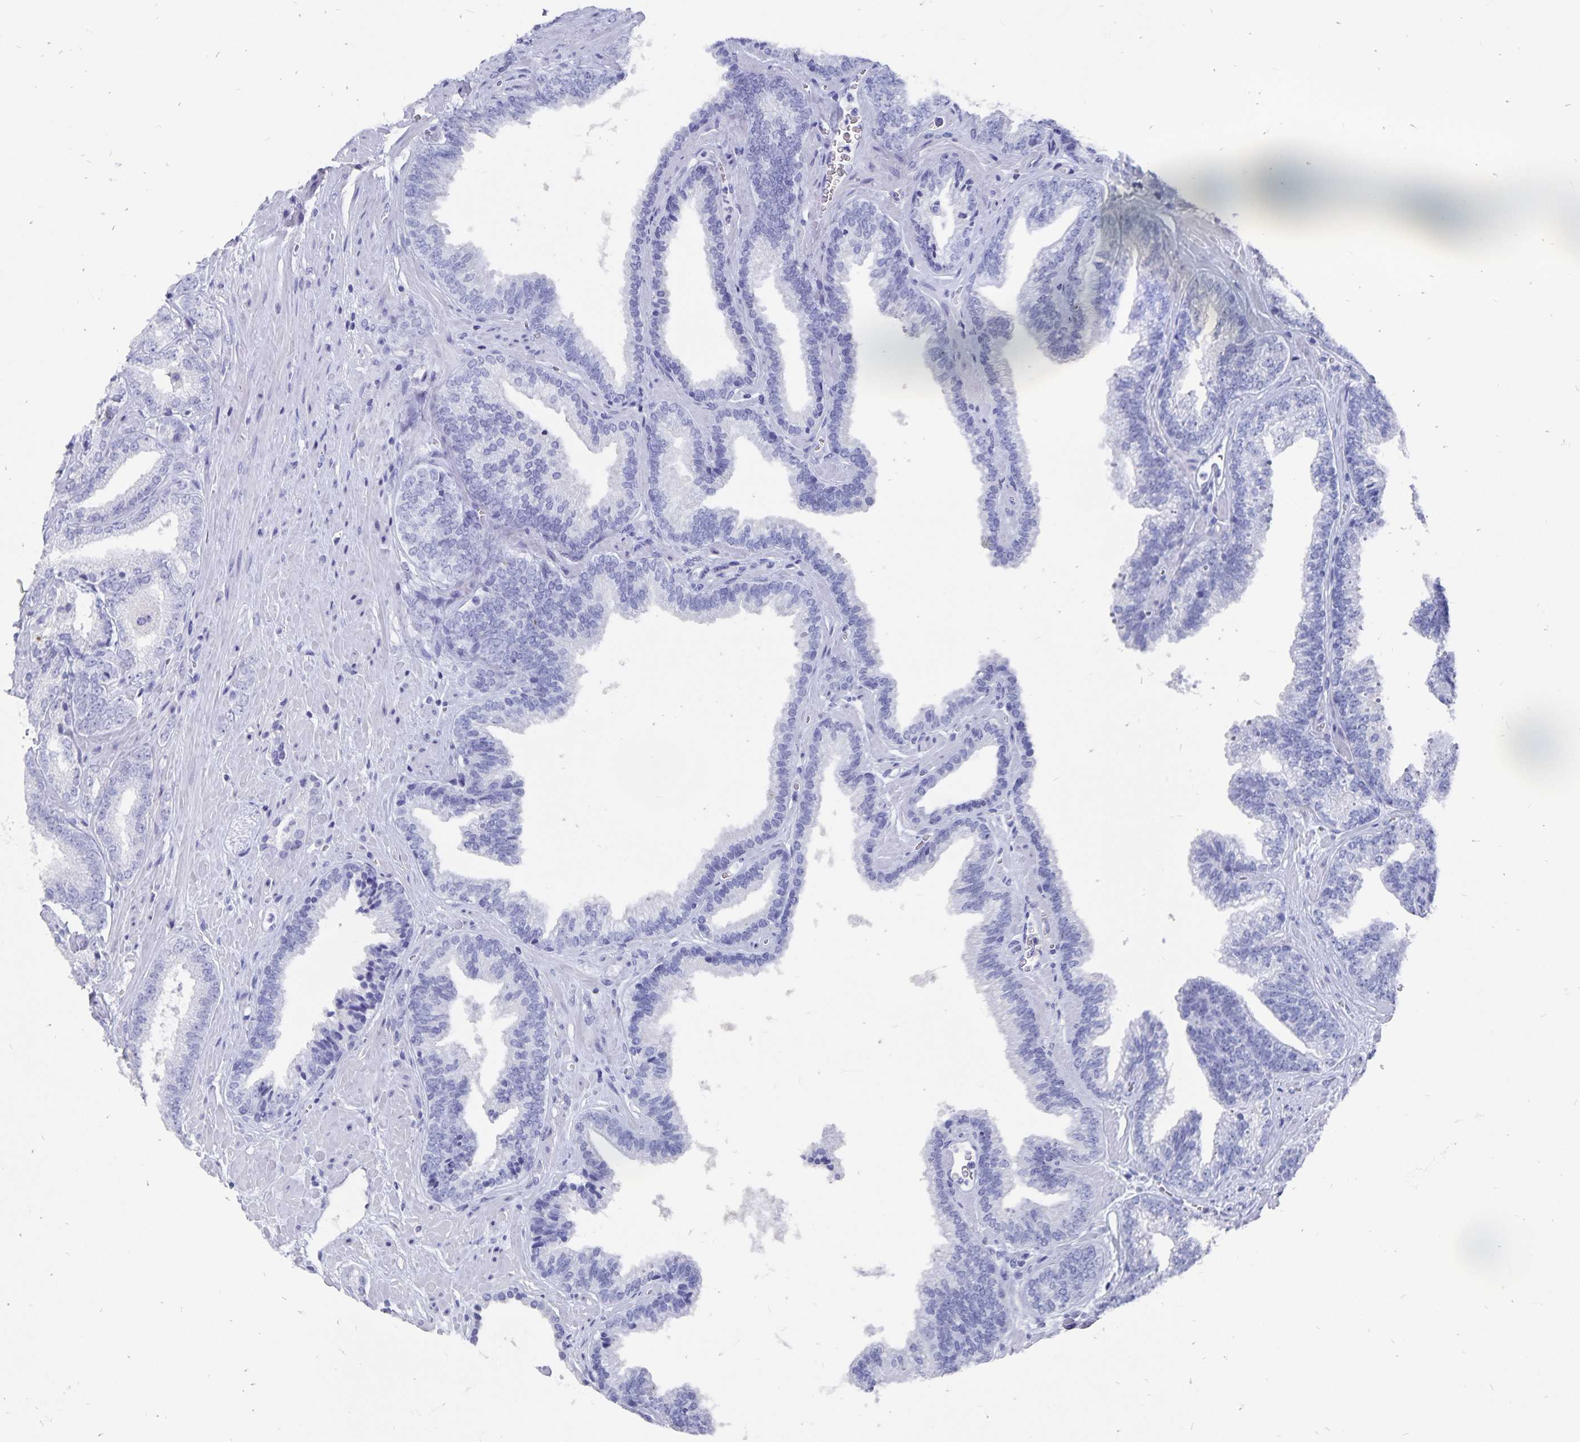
{"staining": {"intensity": "negative", "quantity": "none", "location": "none"}, "tissue": "prostate cancer", "cell_type": "Tumor cells", "image_type": "cancer", "snomed": [{"axis": "morphology", "description": "Adenocarcinoma, High grade"}, {"axis": "topography", "description": "Prostate"}], "caption": "This micrograph is of prostate high-grade adenocarcinoma stained with IHC to label a protein in brown with the nuclei are counter-stained blue. There is no staining in tumor cells.", "gene": "ADH1A", "patient": {"sex": "male", "age": 68}}